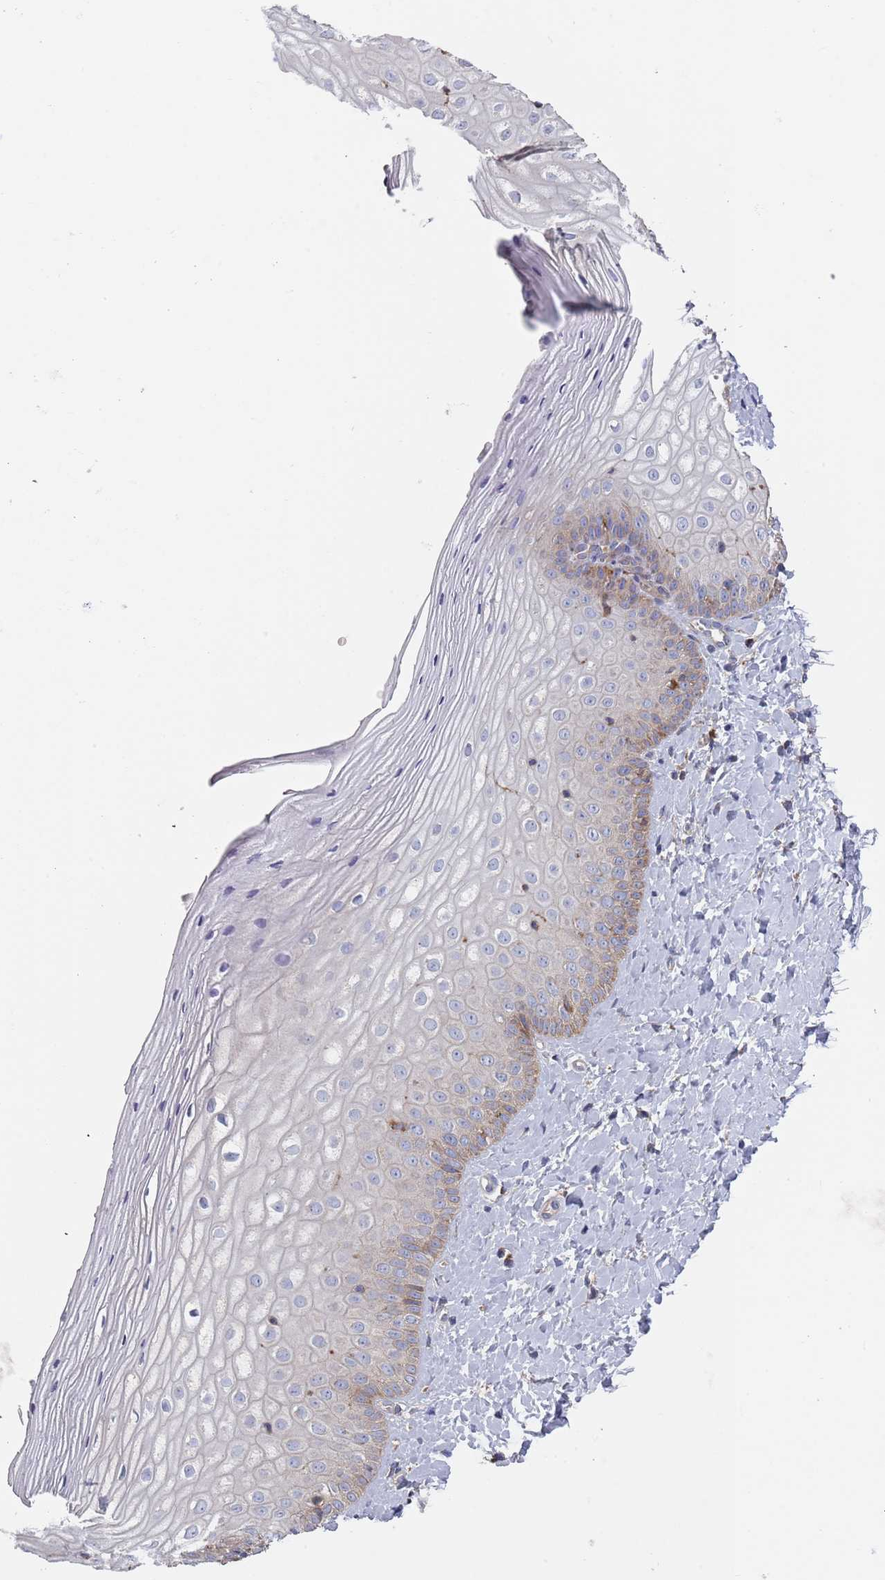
{"staining": {"intensity": "weak", "quantity": "<25%", "location": "cytoplasmic/membranous"}, "tissue": "vagina", "cell_type": "Squamous epithelial cells", "image_type": "normal", "snomed": [{"axis": "morphology", "description": "Normal tissue, NOS"}, {"axis": "topography", "description": "Vagina"}], "caption": "A high-resolution photomicrograph shows IHC staining of normal vagina, which exhibits no significant expression in squamous epithelial cells.", "gene": "GDI1", "patient": {"sex": "female", "age": 65}}